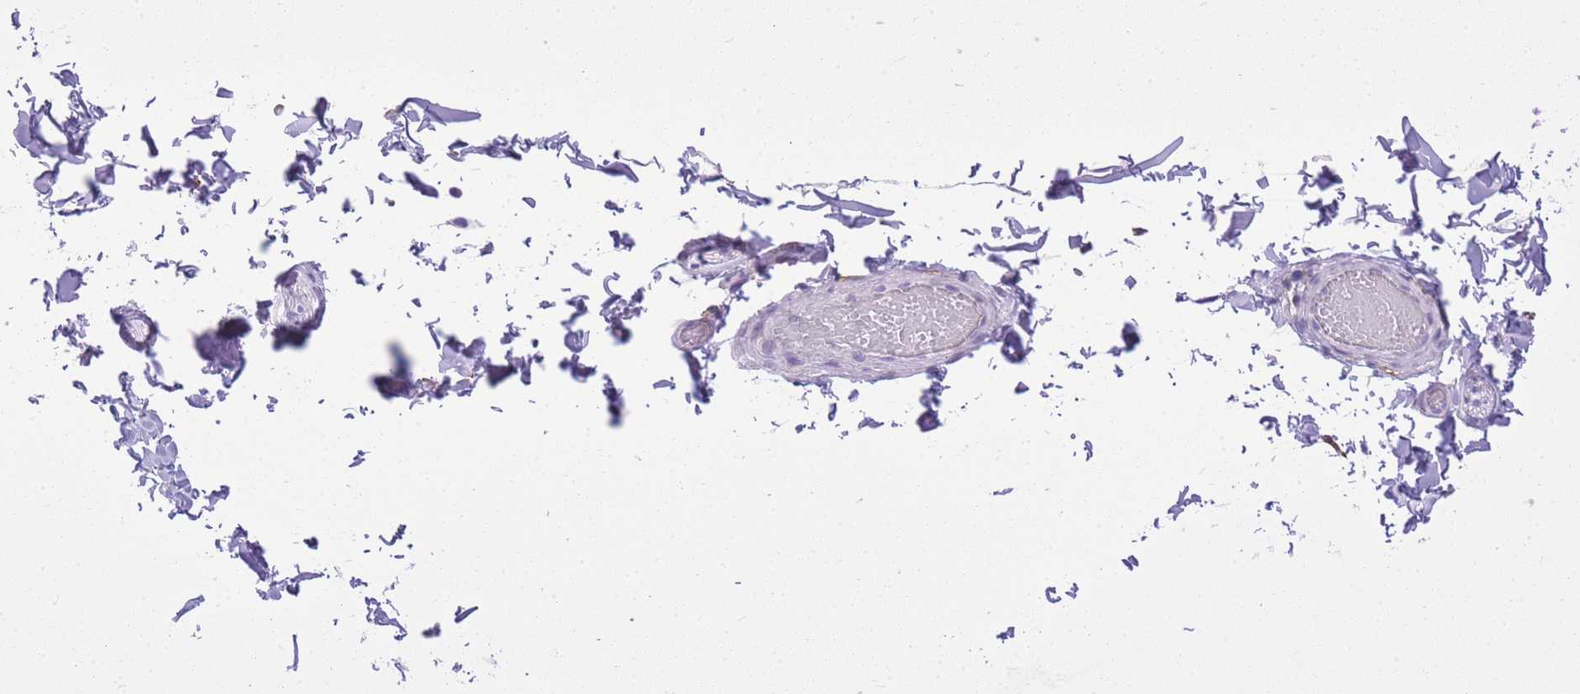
{"staining": {"intensity": "negative", "quantity": "none", "location": "none"}, "tissue": "adipose tissue", "cell_type": "Adipocytes", "image_type": "normal", "snomed": [{"axis": "morphology", "description": "Normal tissue, NOS"}, {"axis": "topography", "description": "Soft tissue"}, {"axis": "topography", "description": "Vascular tissue"}, {"axis": "topography", "description": "Peripheral nerve tissue"}], "caption": "This is a photomicrograph of immunohistochemistry staining of unremarkable adipose tissue, which shows no expression in adipocytes.", "gene": "RADX", "patient": {"sex": "male", "age": 32}}